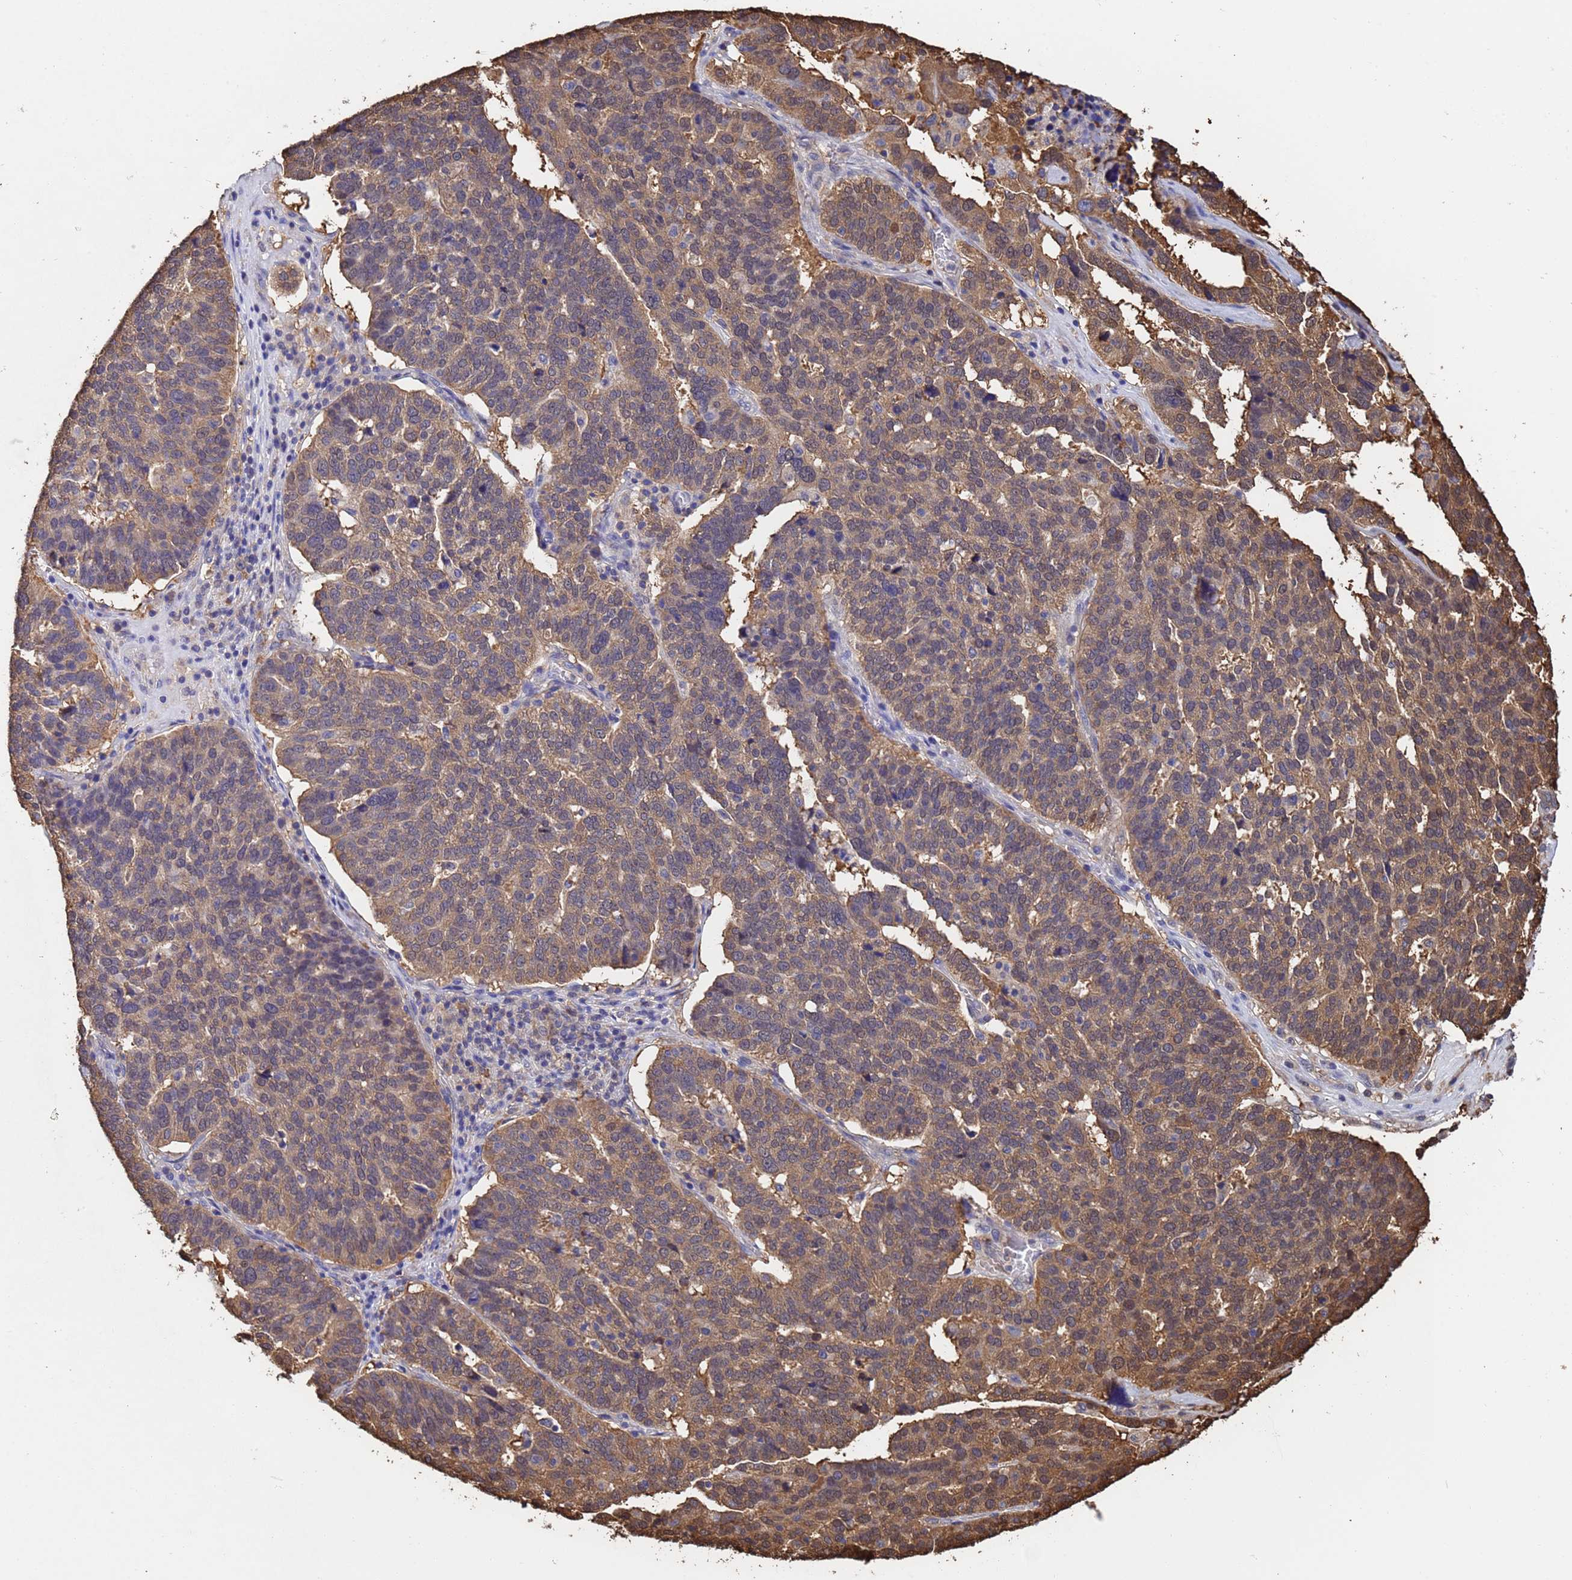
{"staining": {"intensity": "moderate", "quantity": "25%-75%", "location": "cytoplasmic/membranous"}, "tissue": "ovarian cancer", "cell_type": "Tumor cells", "image_type": "cancer", "snomed": [{"axis": "morphology", "description": "Cystadenocarcinoma, serous, NOS"}, {"axis": "topography", "description": "Ovary"}], "caption": "A brown stain labels moderate cytoplasmic/membranous positivity of a protein in human ovarian cancer (serous cystadenocarcinoma) tumor cells.", "gene": "FAM25A", "patient": {"sex": "female", "age": 59}}